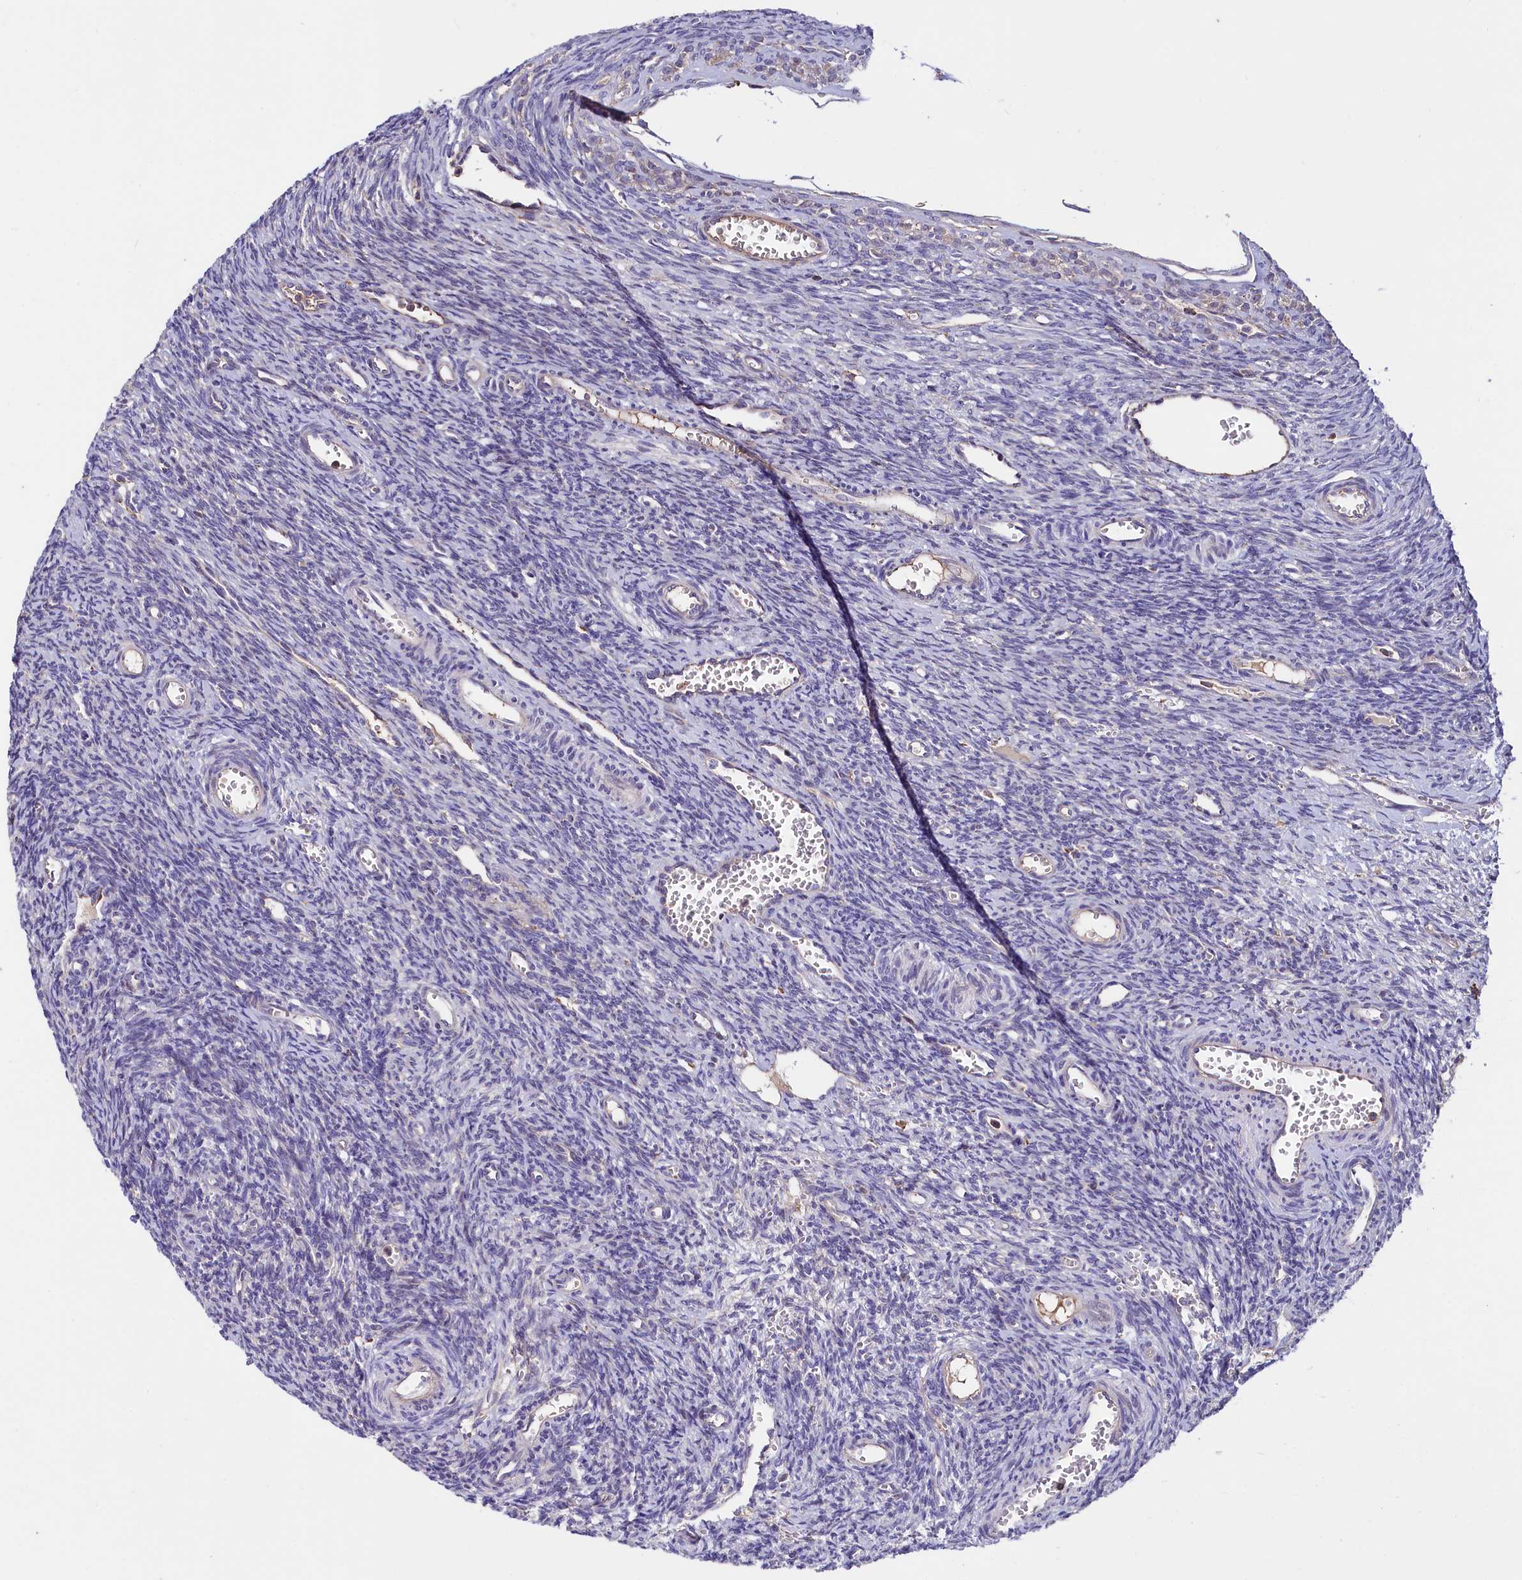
{"staining": {"intensity": "negative", "quantity": "none", "location": "none"}, "tissue": "ovary", "cell_type": "Follicle cells", "image_type": "normal", "snomed": [{"axis": "morphology", "description": "Normal tissue, NOS"}, {"axis": "topography", "description": "Ovary"}], "caption": "DAB (3,3'-diaminobenzidine) immunohistochemical staining of unremarkable human ovary exhibits no significant expression in follicle cells.", "gene": "RPUSD3", "patient": {"sex": "female", "age": 39}}